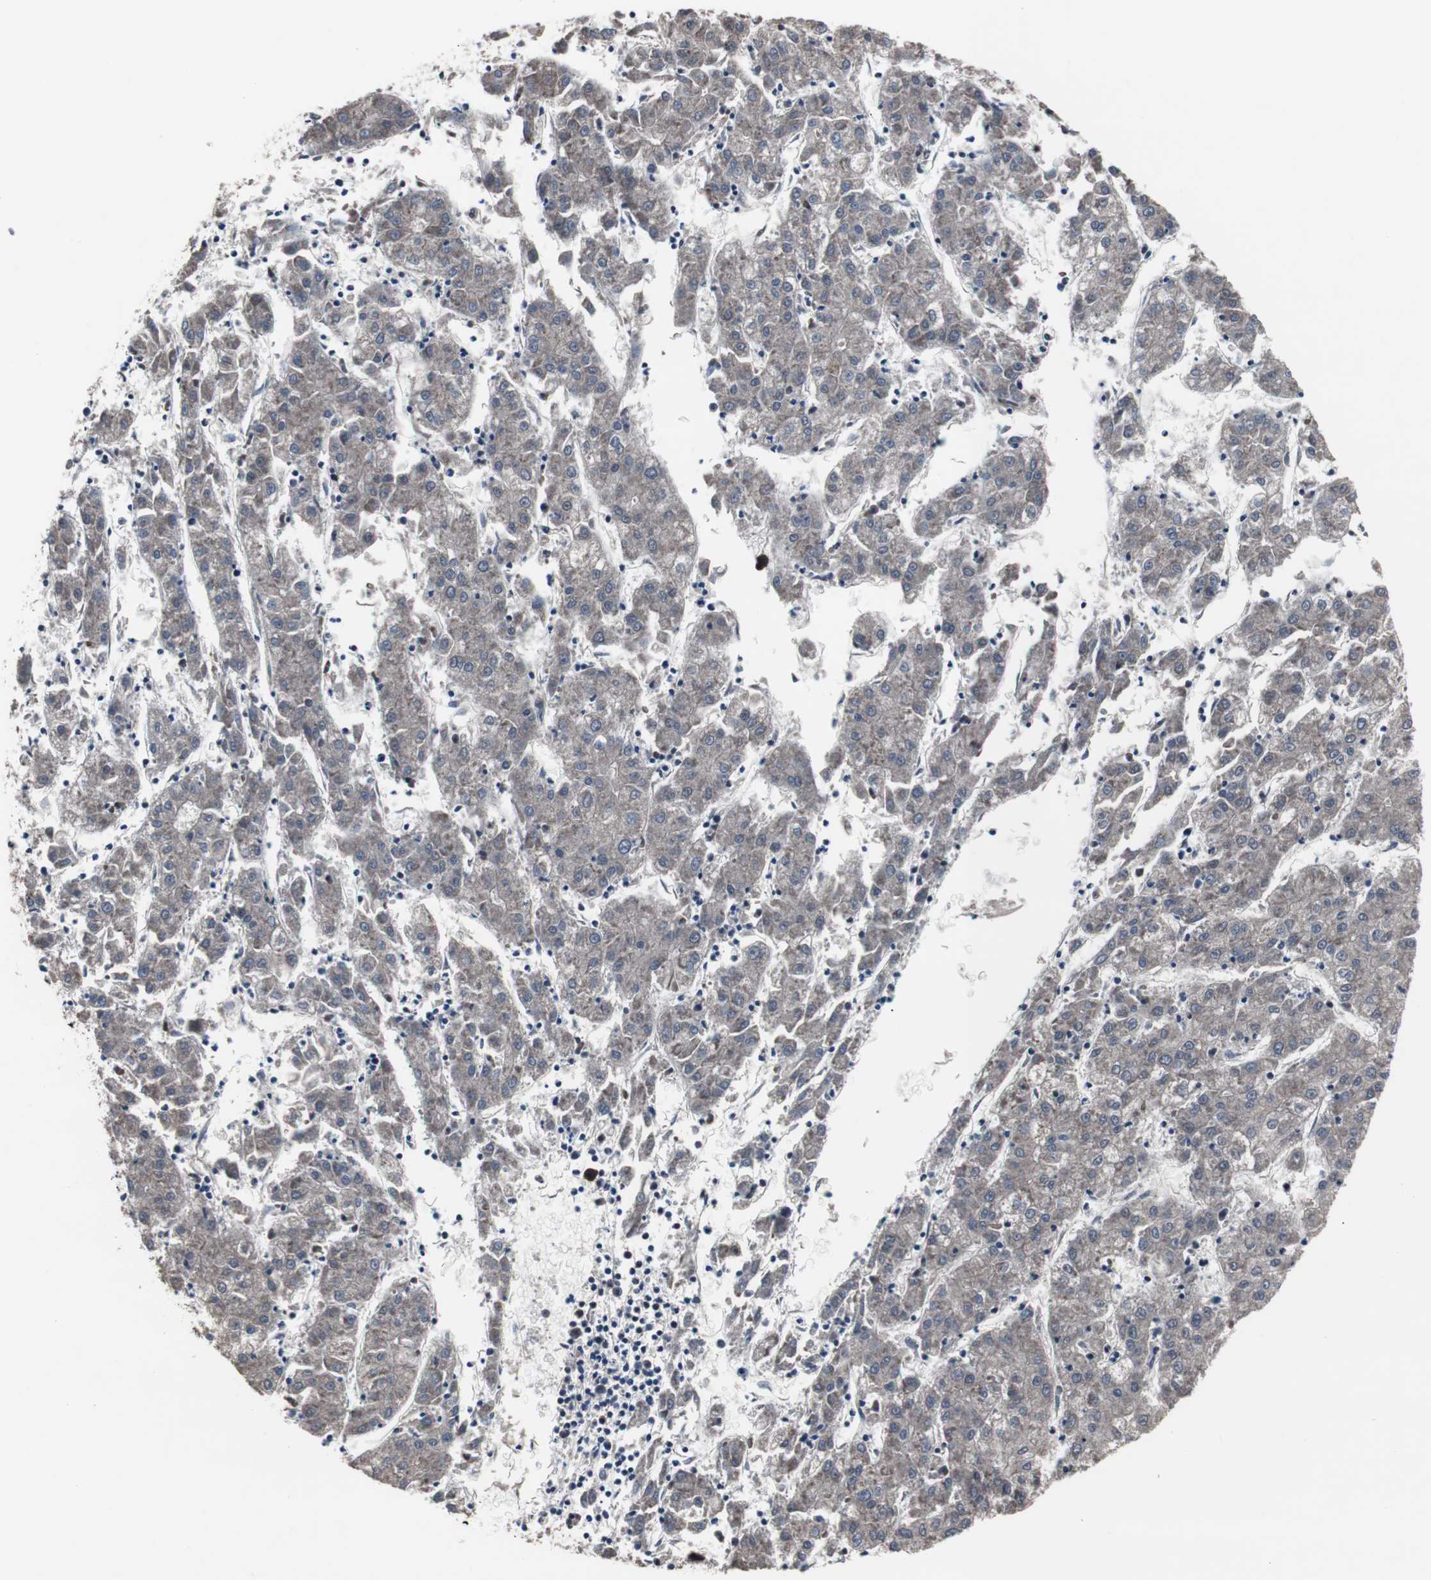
{"staining": {"intensity": "weak", "quantity": "<25%", "location": "cytoplasmic/membranous"}, "tissue": "liver cancer", "cell_type": "Tumor cells", "image_type": "cancer", "snomed": [{"axis": "morphology", "description": "Carcinoma, Hepatocellular, NOS"}, {"axis": "topography", "description": "Liver"}], "caption": "Protein analysis of liver hepatocellular carcinoma shows no significant positivity in tumor cells. (DAB immunohistochemistry (IHC), high magnification).", "gene": "GTF2F2", "patient": {"sex": "male", "age": 72}}